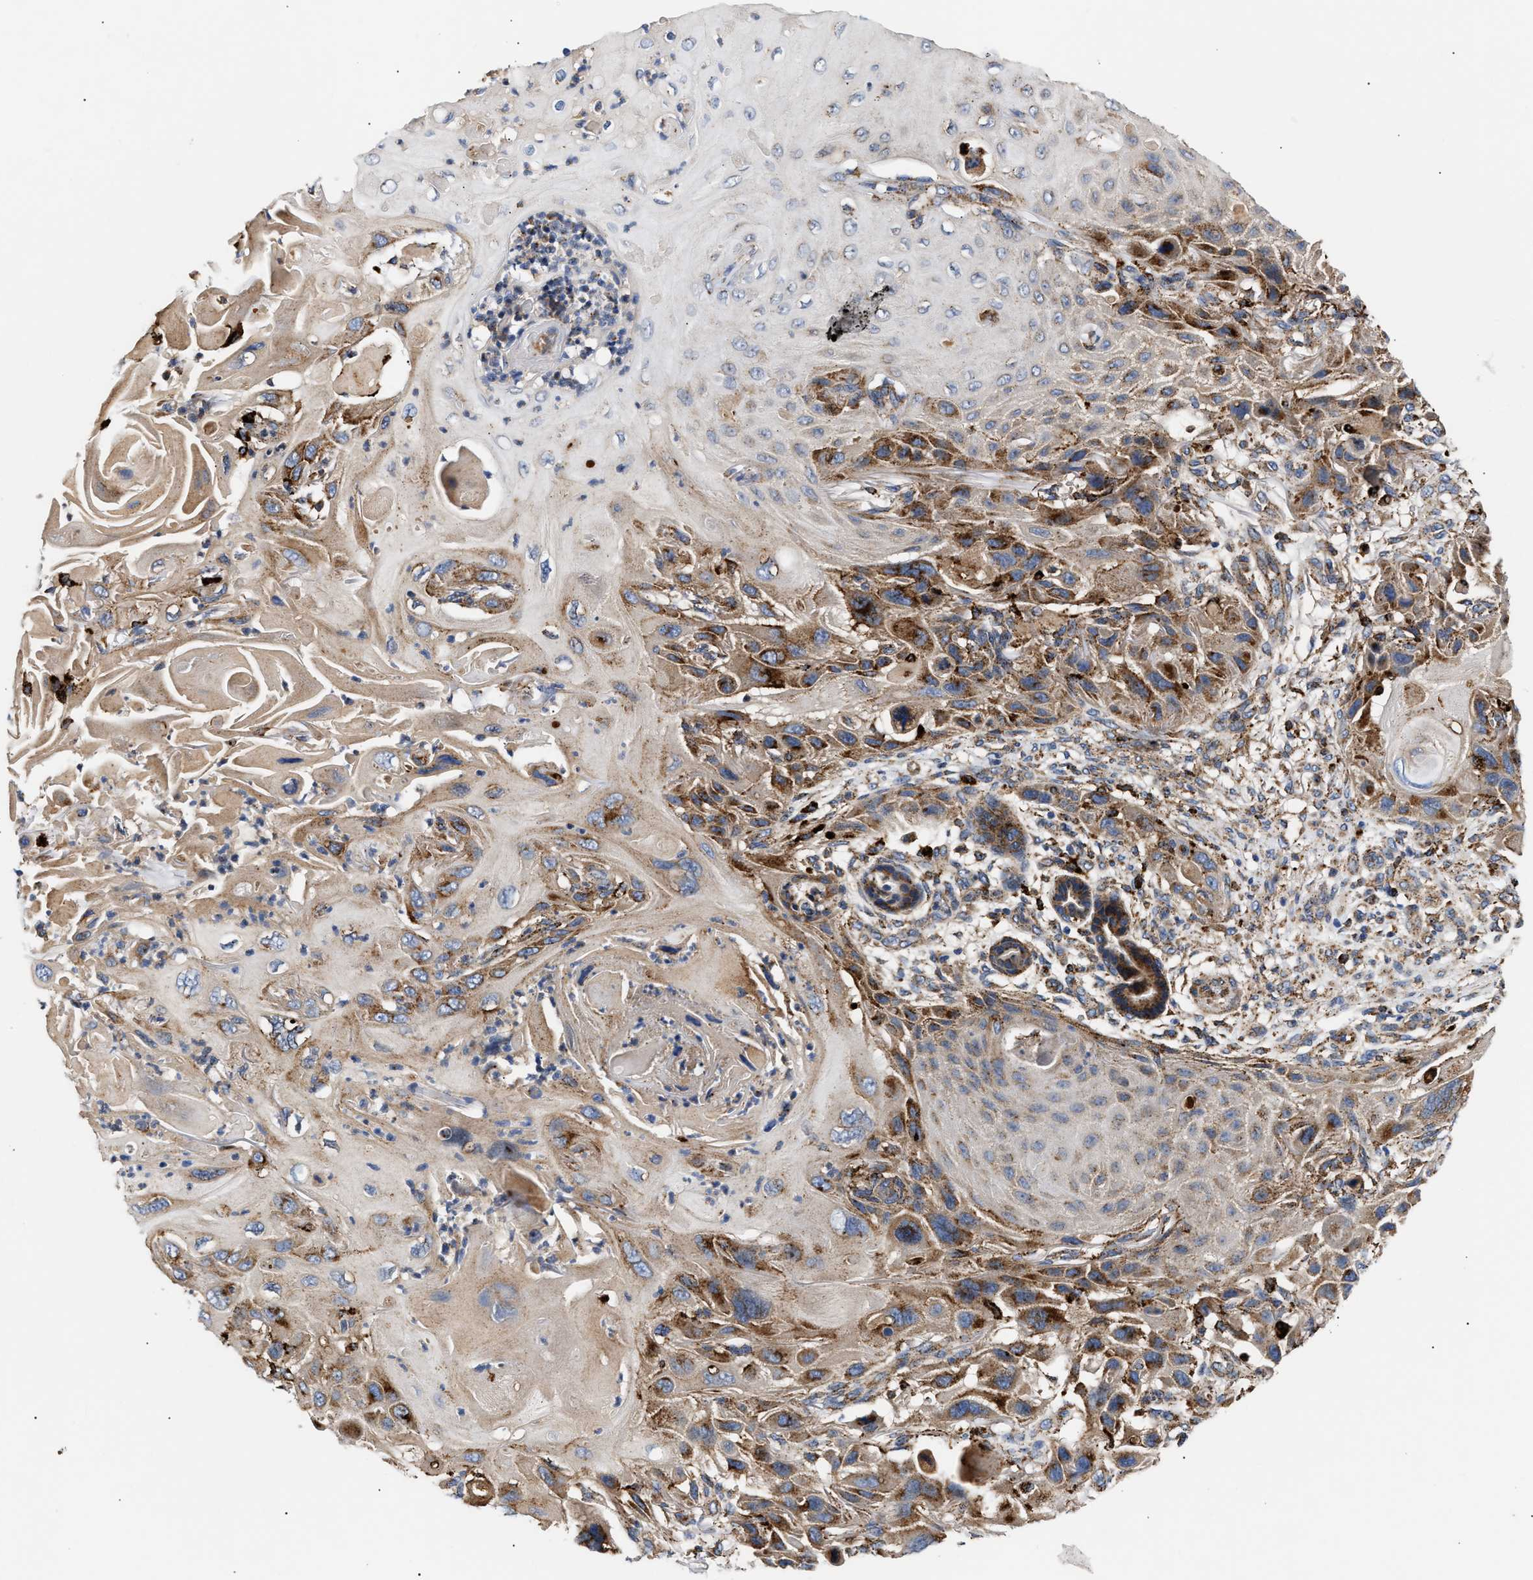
{"staining": {"intensity": "strong", "quantity": "25%-75%", "location": "cytoplasmic/membranous"}, "tissue": "skin cancer", "cell_type": "Tumor cells", "image_type": "cancer", "snomed": [{"axis": "morphology", "description": "Squamous cell carcinoma, NOS"}, {"axis": "topography", "description": "Skin"}], "caption": "Immunohistochemical staining of human skin cancer (squamous cell carcinoma) demonstrates high levels of strong cytoplasmic/membranous protein expression in approximately 25%-75% of tumor cells. (brown staining indicates protein expression, while blue staining denotes nuclei).", "gene": "CCDC146", "patient": {"sex": "female", "age": 77}}